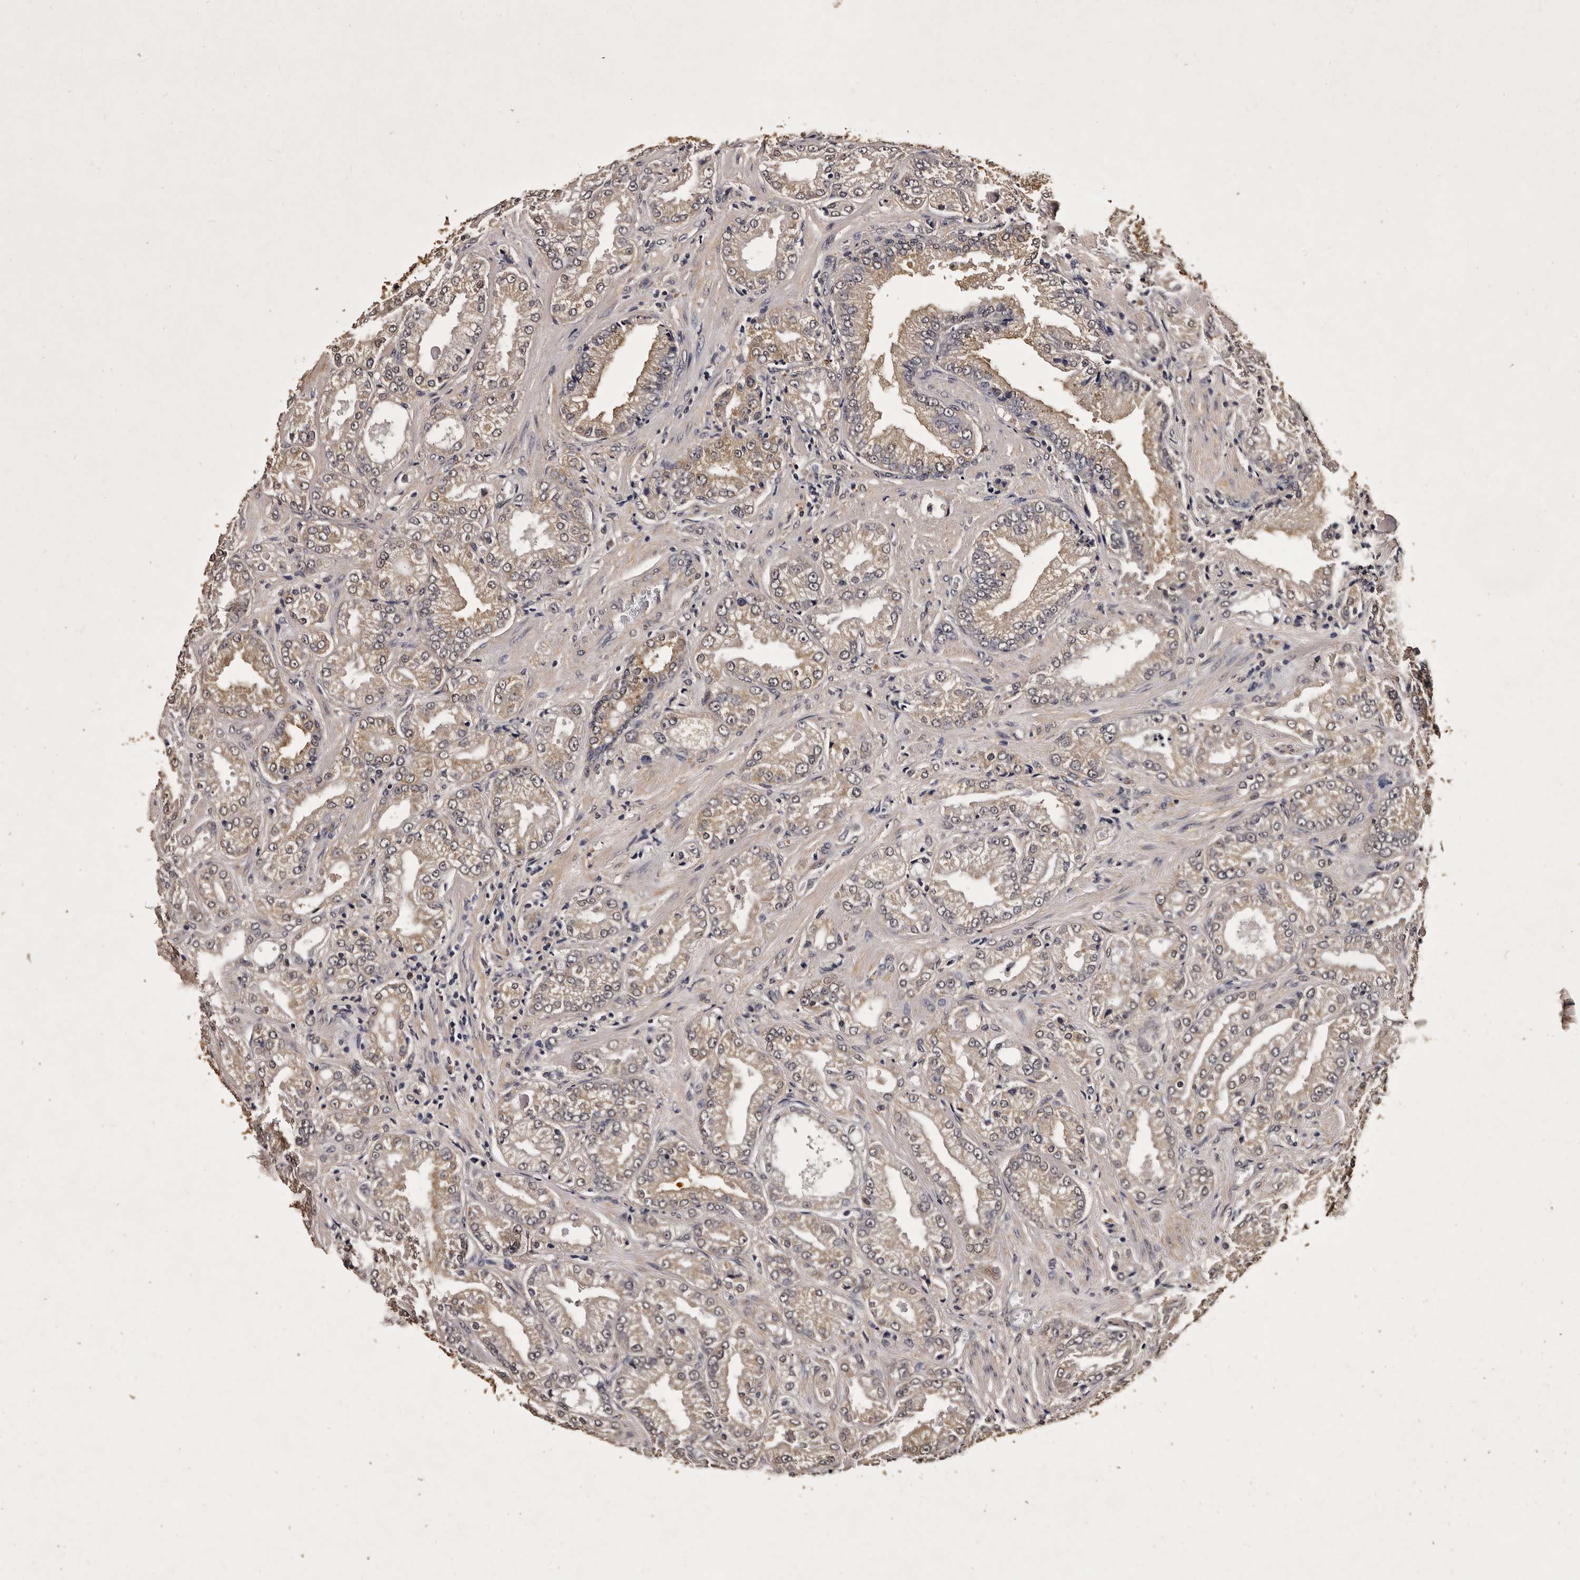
{"staining": {"intensity": "weak", "quantity": ">75%", "location": "cytoplasmic/membranous"}, "tissue": "prostate cancer", "cell_type": "Tumor cells", "image_type": "cancer", "snomed": [{"axis": "morphology", "description": "Adenocarcinoma, Low grade"}, {"axis": "topography", "description": "Prostate"}], "caption": "Immunohistochemical staining of human low-grade adenocarcinoma (prostate) exhibits low levels of weak cytoplasmic/membranous protein positivity in approximately >75% of tumor cells.", "gene": "PARS2", "patient": {"sex": "male", "age": 62}}